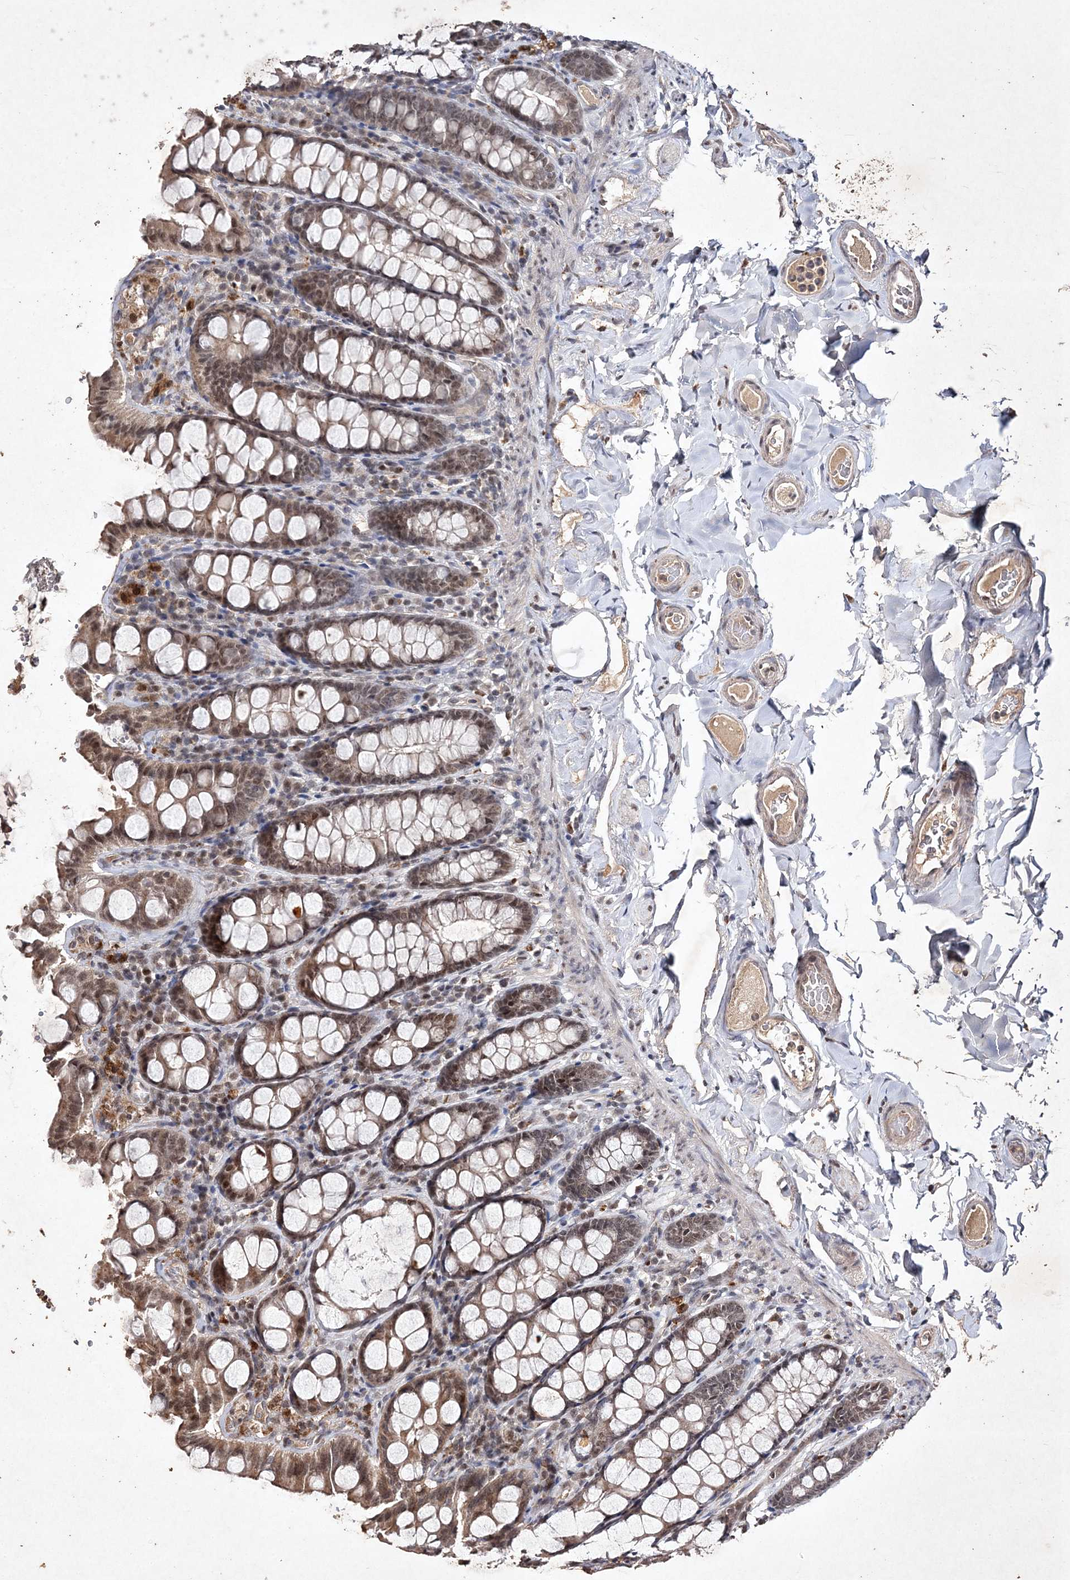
{"staining": {"intensity": "negative", "quantity": "none", "location": "none"}, "tissue": "colon", "cell_type": "Endothelial cells", "image_type": "normal", "snomed": [{"axis": "morphology", "description": "Normal tissue, NOS"}, {"axis": "topography", "description": "Colon"}, {"axis": "topography", "description": "Peripheral nerve tissue"}], "caption": "High power microscopy histopathology image of an IHC histopathology image of normal colon, revealing no significant positivity in endothelial cells.", "gene": "C3orf38", "patient": {"sex": "female", "age": 61}}